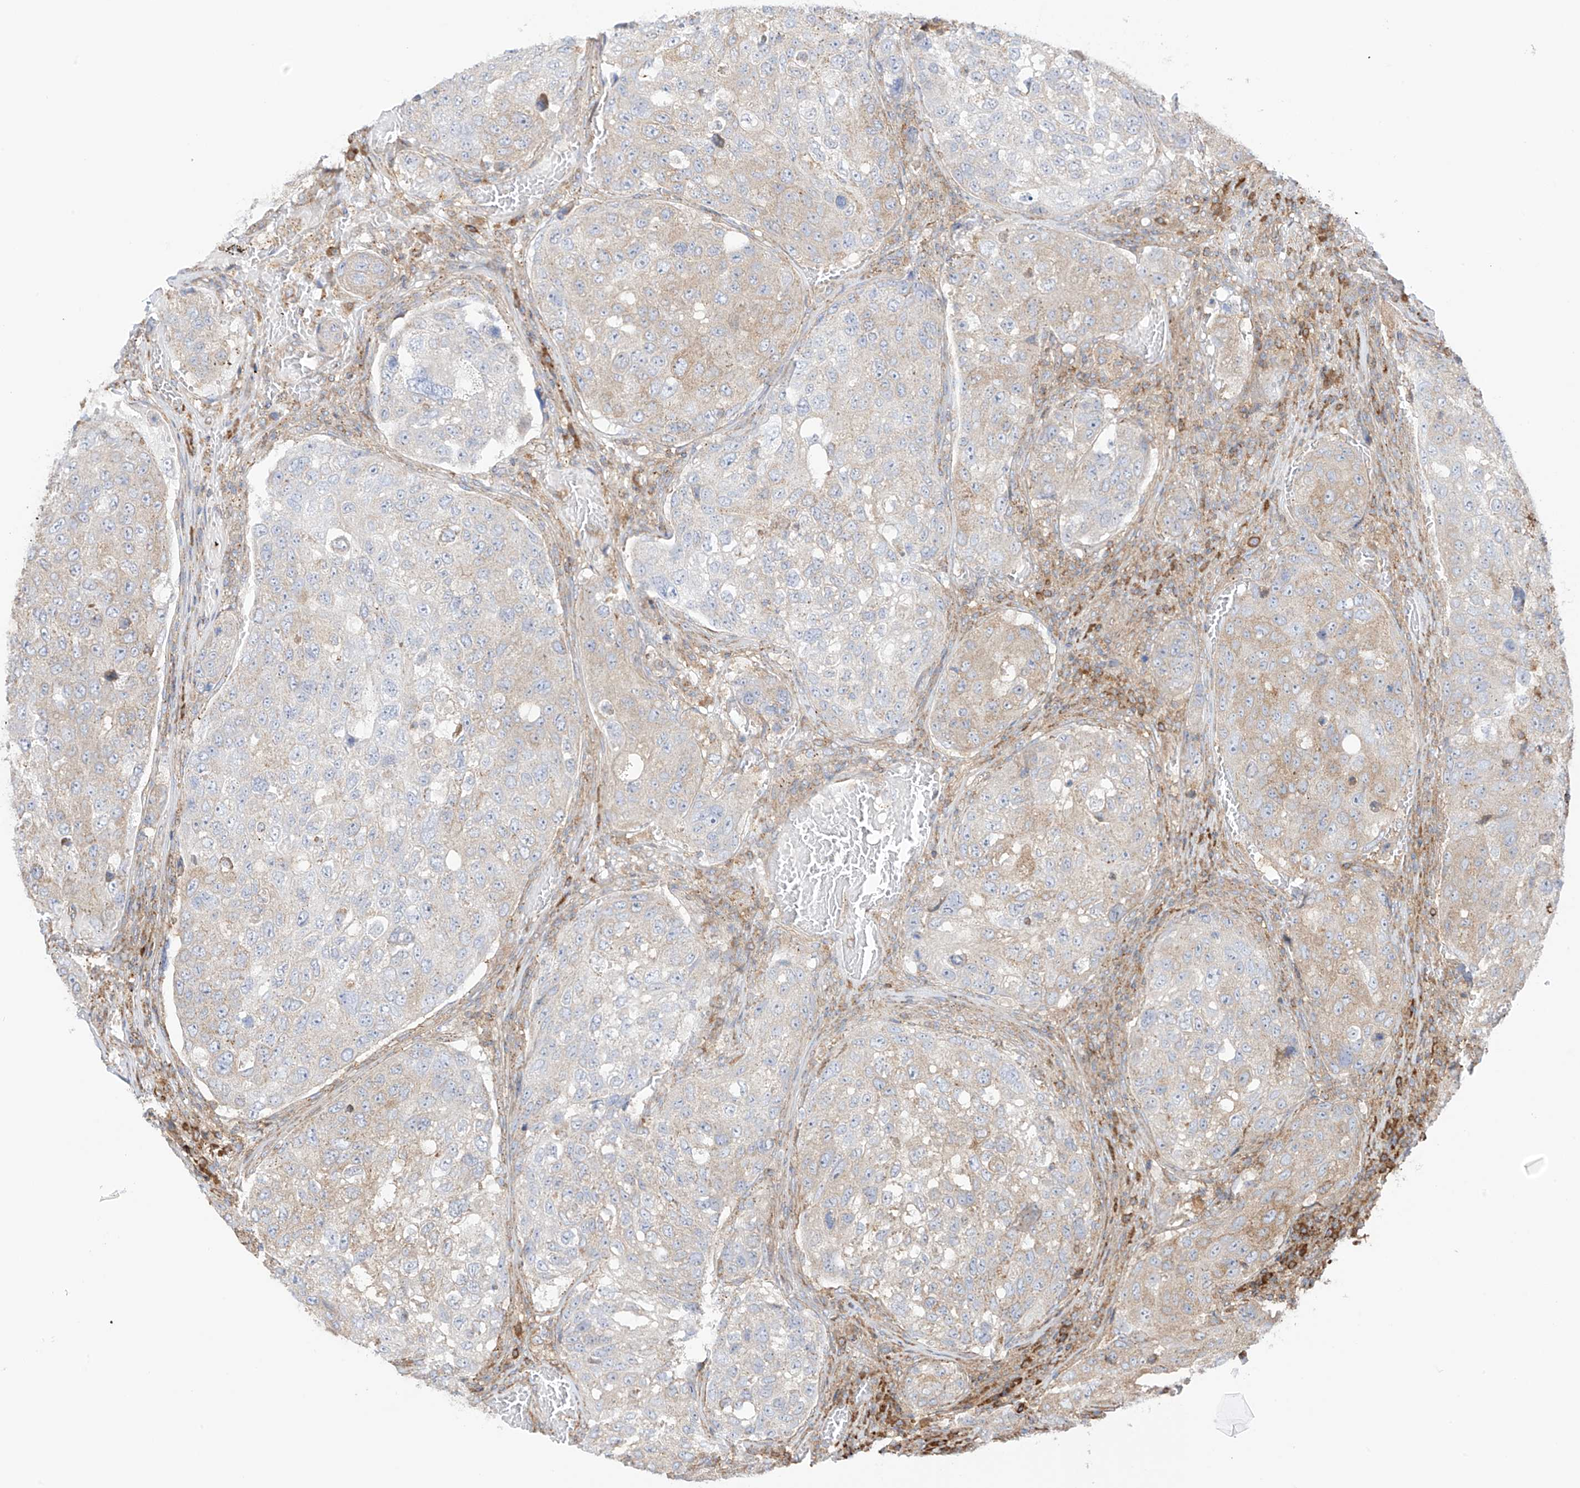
{"staining": {"intensity": "weak", "quantity": "<25%", "location": "cytoplasmic/membranous"}, "tissue": "urothelial cancer", "cell_type": "Tumor cells", "image_type": "cancer", "snomed": [{"axis": "morphology", "description": "Urothelial carcinoma, High grade"}, {"axis": "topography", "description": "Lymph node"}, {"axis": "topography", "description": "Urinary bladder"}], "caption": "DAB (3,3'-diaminobenzidine) immunohistochemical staining of urothelial cancer displays no significant staining in tumor cells.", "gene": "XKR3", "patient": {"sex": "male", "age": 51}}